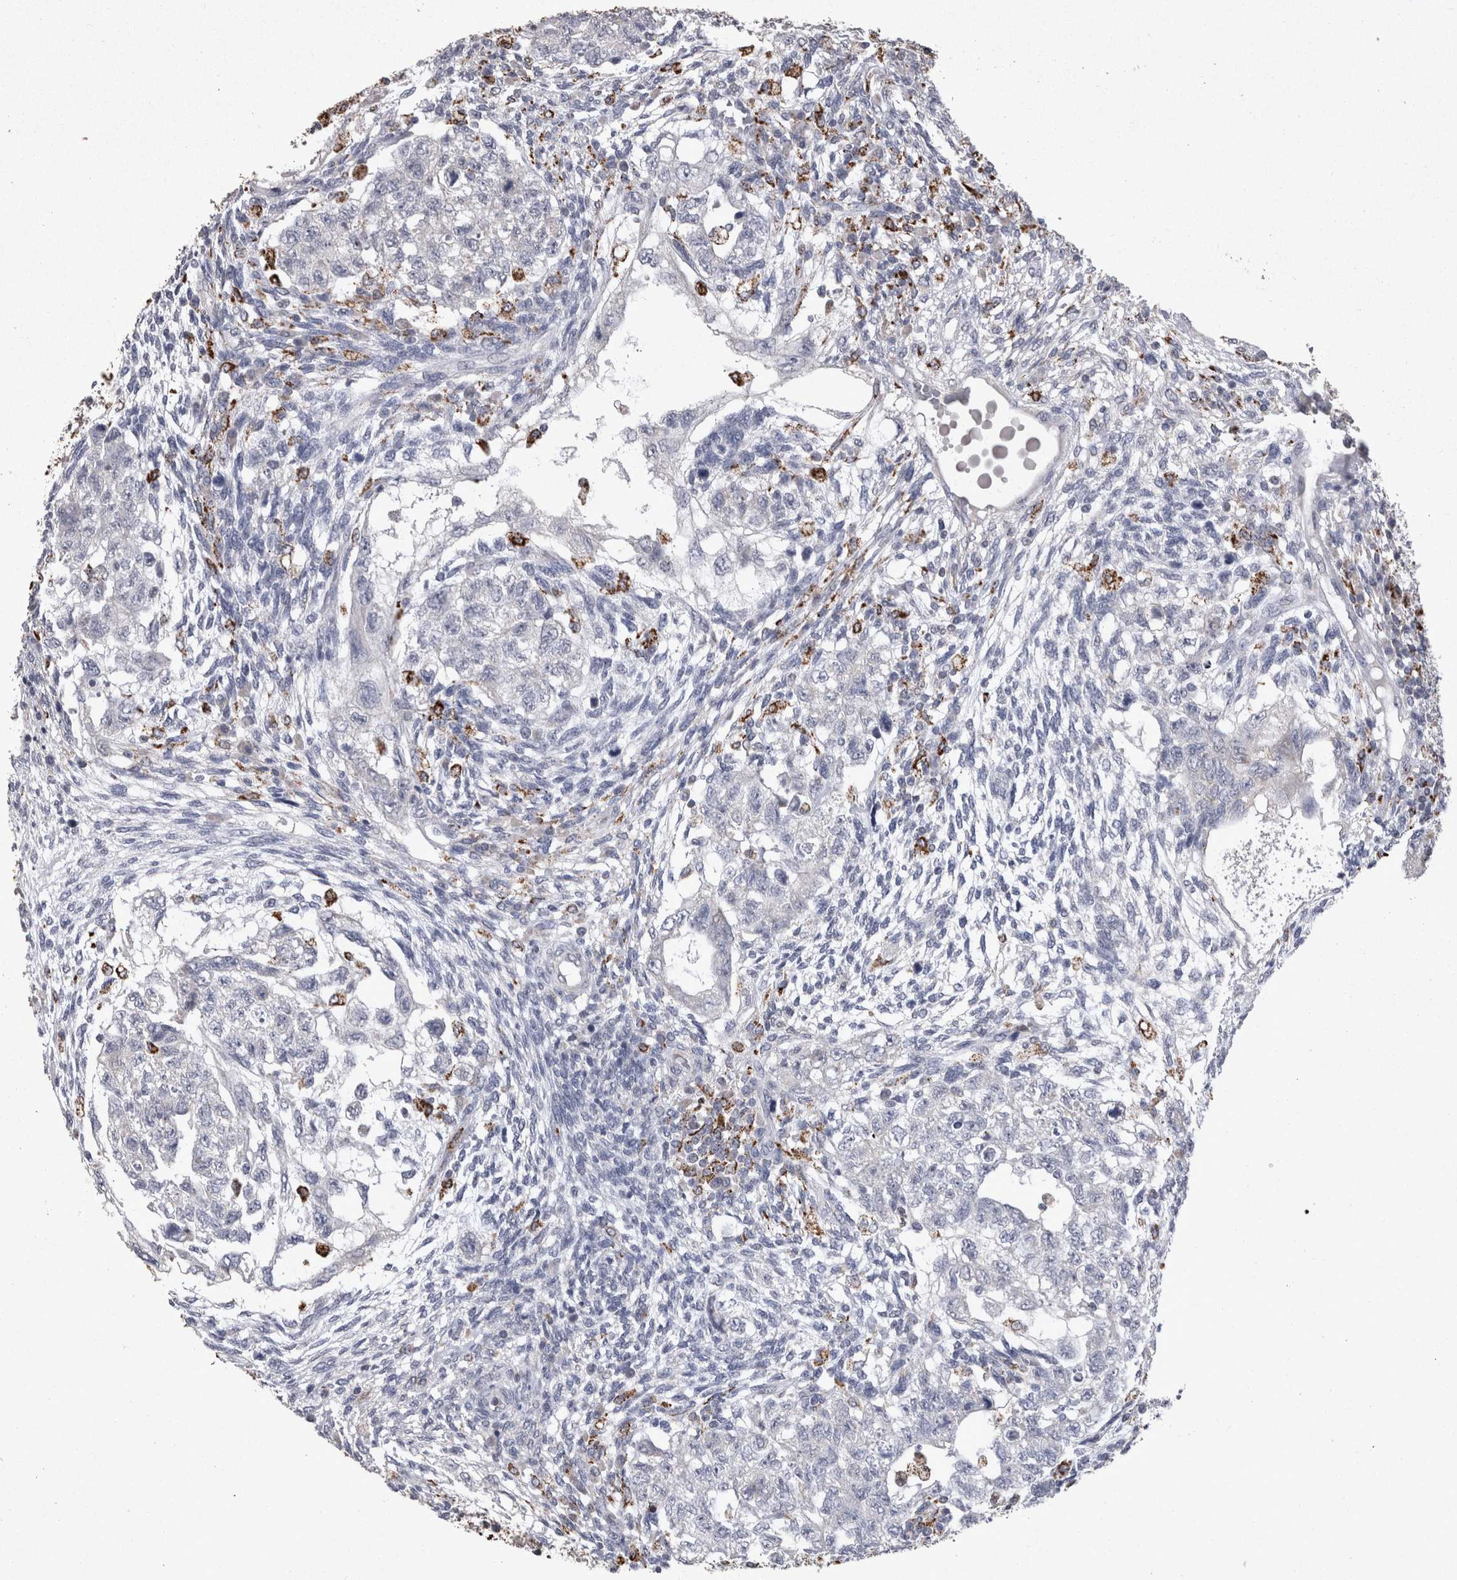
{"staining": {"intensity": "negative", "quantity": "none", "location": "none"}, "tissue": "testis cancer", "cell_type": "Tumor cells", "image_type": "cancer", "snomed": [{"axis": "morphology", "description": "Normal tissue, NOS"}, {"axis": "morphology", "description": "Carcinoma, Embryonal, NOS"}, {"axis": "topography", "description": "Testis"}], "caption": "Immunohistochemistry photomicrograph of neoplastic tissue: human embryonal carcinoma (testis) stained with DAB (3,3'-diaminobenzidine) exhibits no significant protein expression in tumor cells.", "gene": "DKK3", "patient": {"sex": "male", "age": 36}}